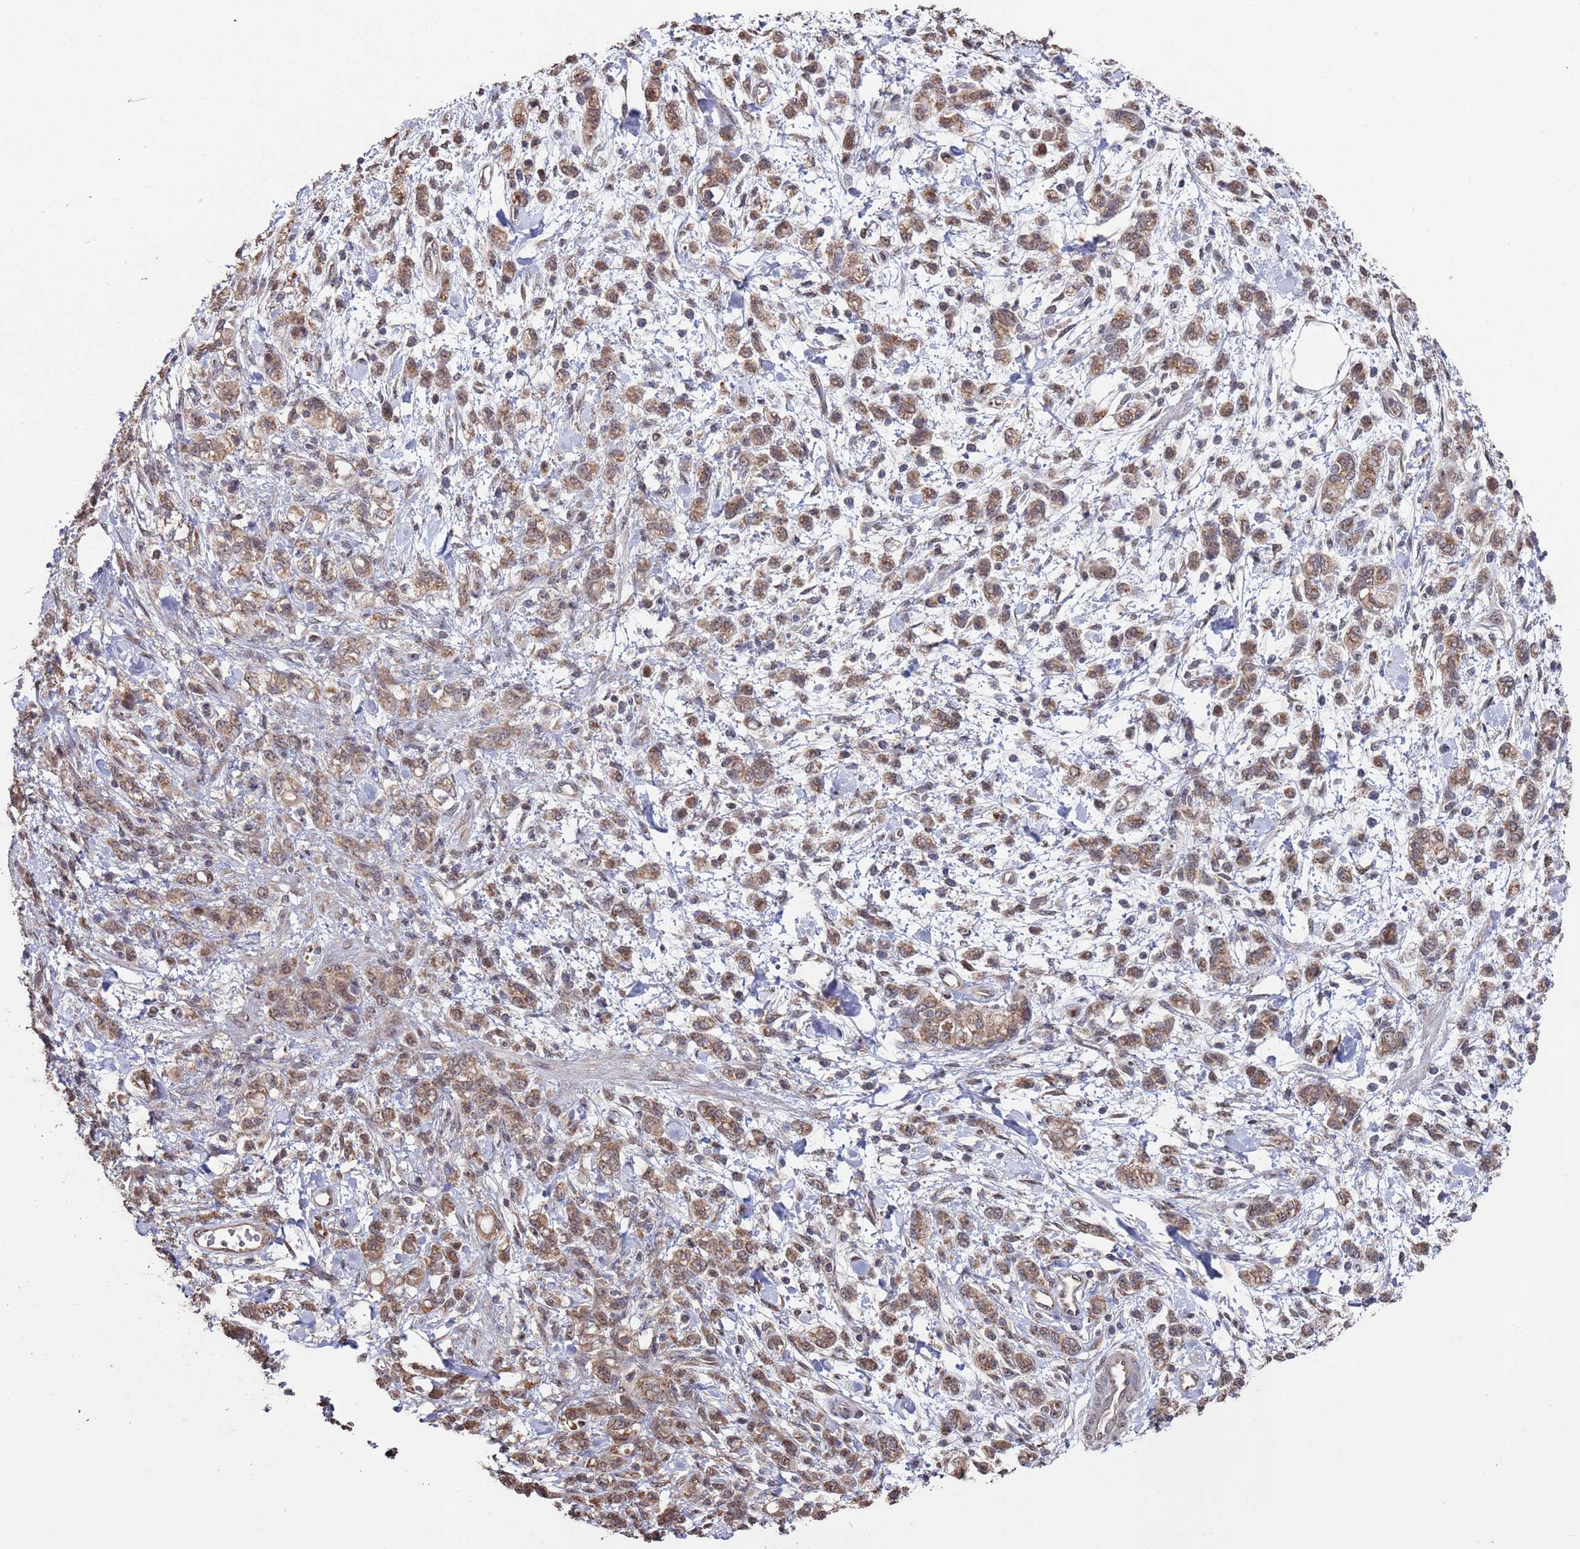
{"staining": {"intensity": "moderate", "quantity": ">75%", "location": "cytoplasmic/membranous,nuclear"}, "tissue": "stomach cancer", "cell_type": "Tumor cells", "image_type": "cancer", "snomed": [{"axis": "morphology", "description": "Adenocarcinoma, NOS"}, {"axis": "topography", "description": "Stomach"}], "caption": "Immunohistochemical staining of stomach adenocarcinoma displays medium levels of moderate cytoplasmic/membranous and nuclear staining in about >75% of tumor cells.", "gene": "PRR7", "patient": {"sex": "male", "age": 77}}